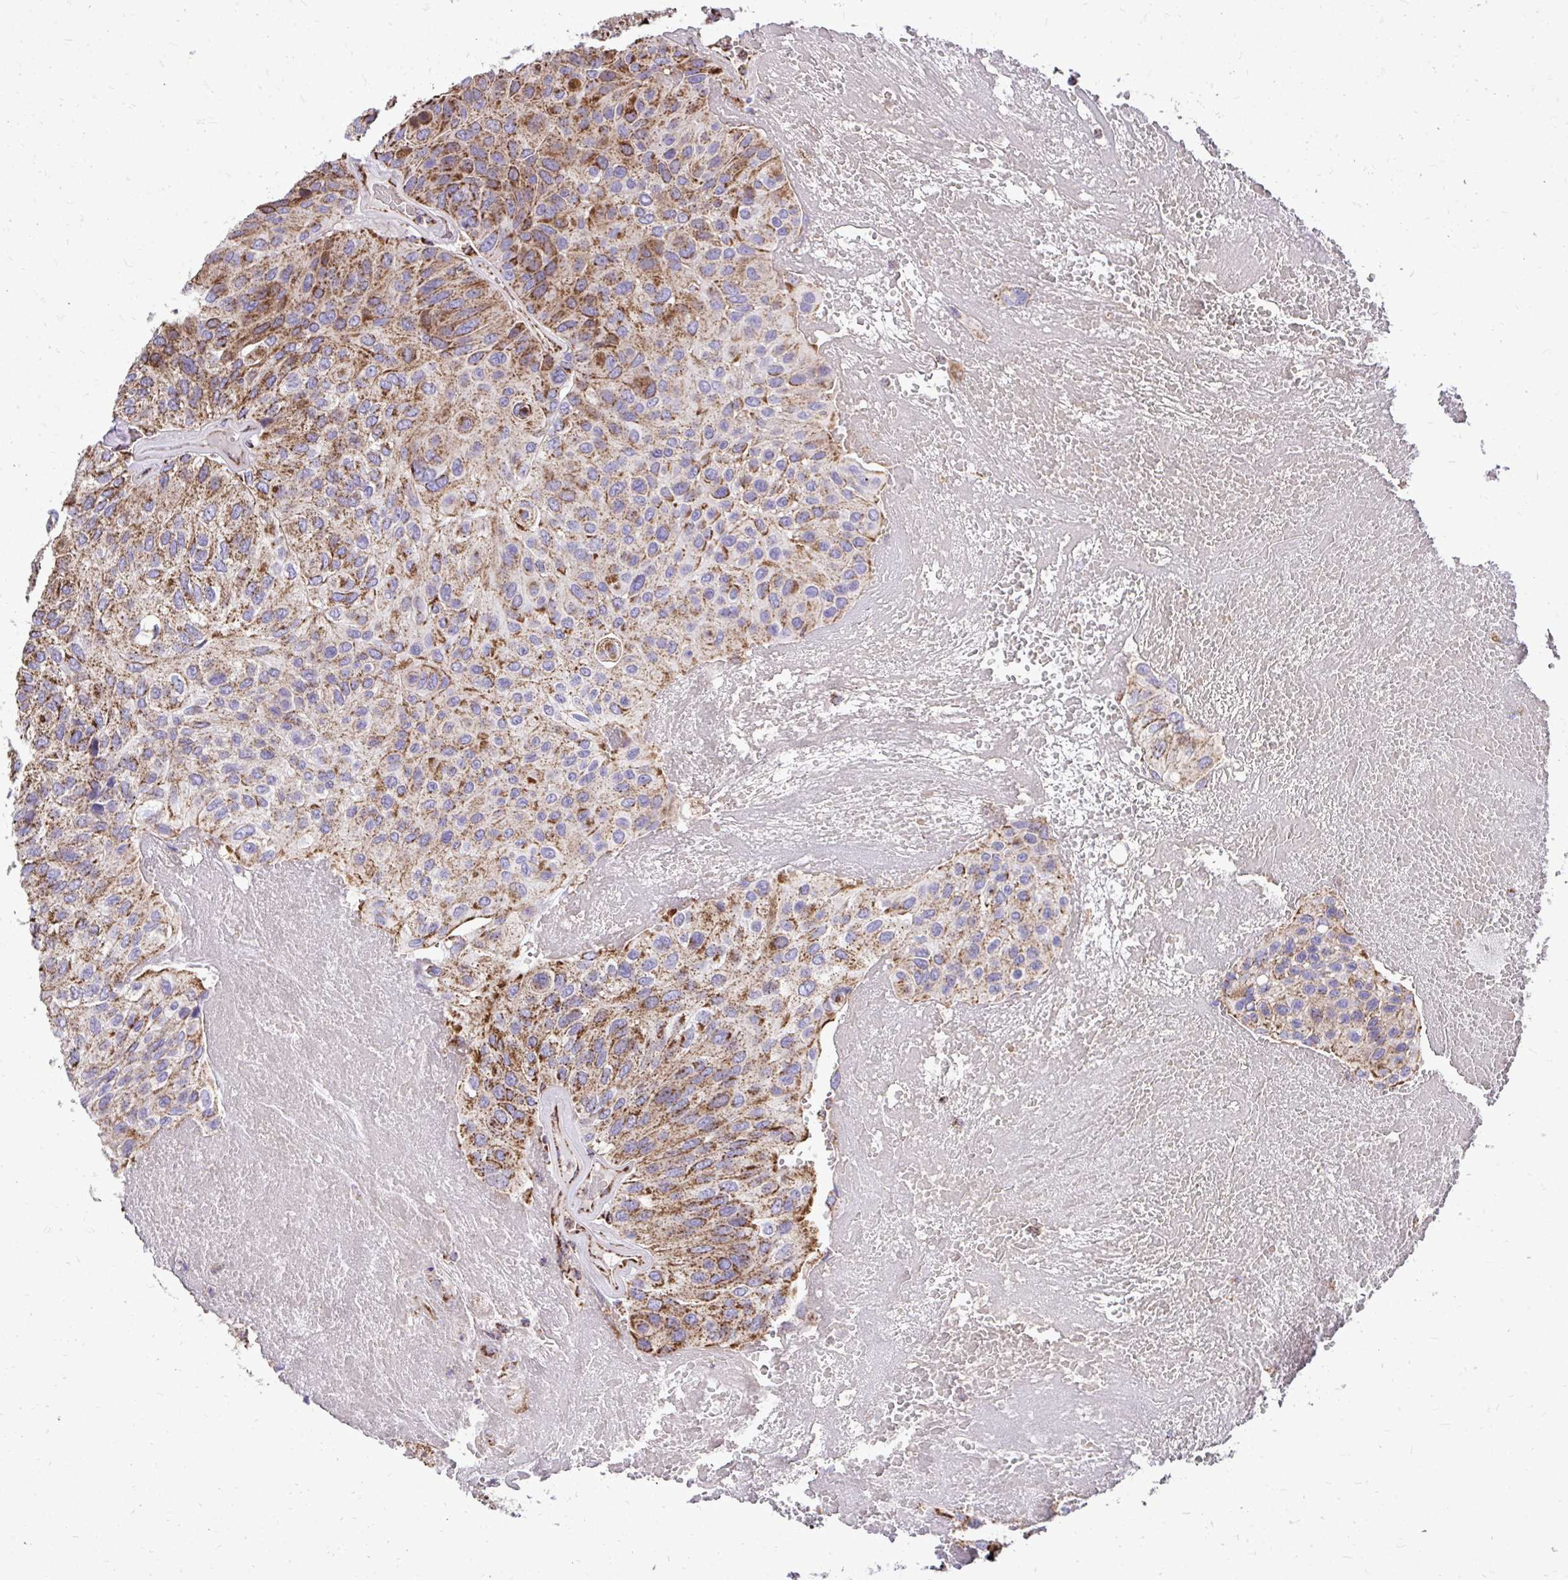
{"staining": {"intensity": "moderate", "quantity": ">75%", "location": "cytoplasmic/membranous"}, "tissue": "urothelial cancer", "cell_type": "Tumor cells", "image_type": "cancer", "snomed": [{"axis": "morphology", "description": "Urothelial carcinoma, High grade"}, {"axis": "topography", "description": "Urinary bladder"}], "caption": "DAB immunohistochemical staining of urothelial carcinoma (high-grade) demonstrates moderate cytoplasmic/membranous protein expression in about >75% of tumor cells. The protein is stained brown, and the nuclei are stained in blue (DAB (3,3'-diaminobenzidine) IHC with brightfield microscopy, high magnification).", "gene": "UBE2C", "patient": {"sex": "male", "age": 66}}